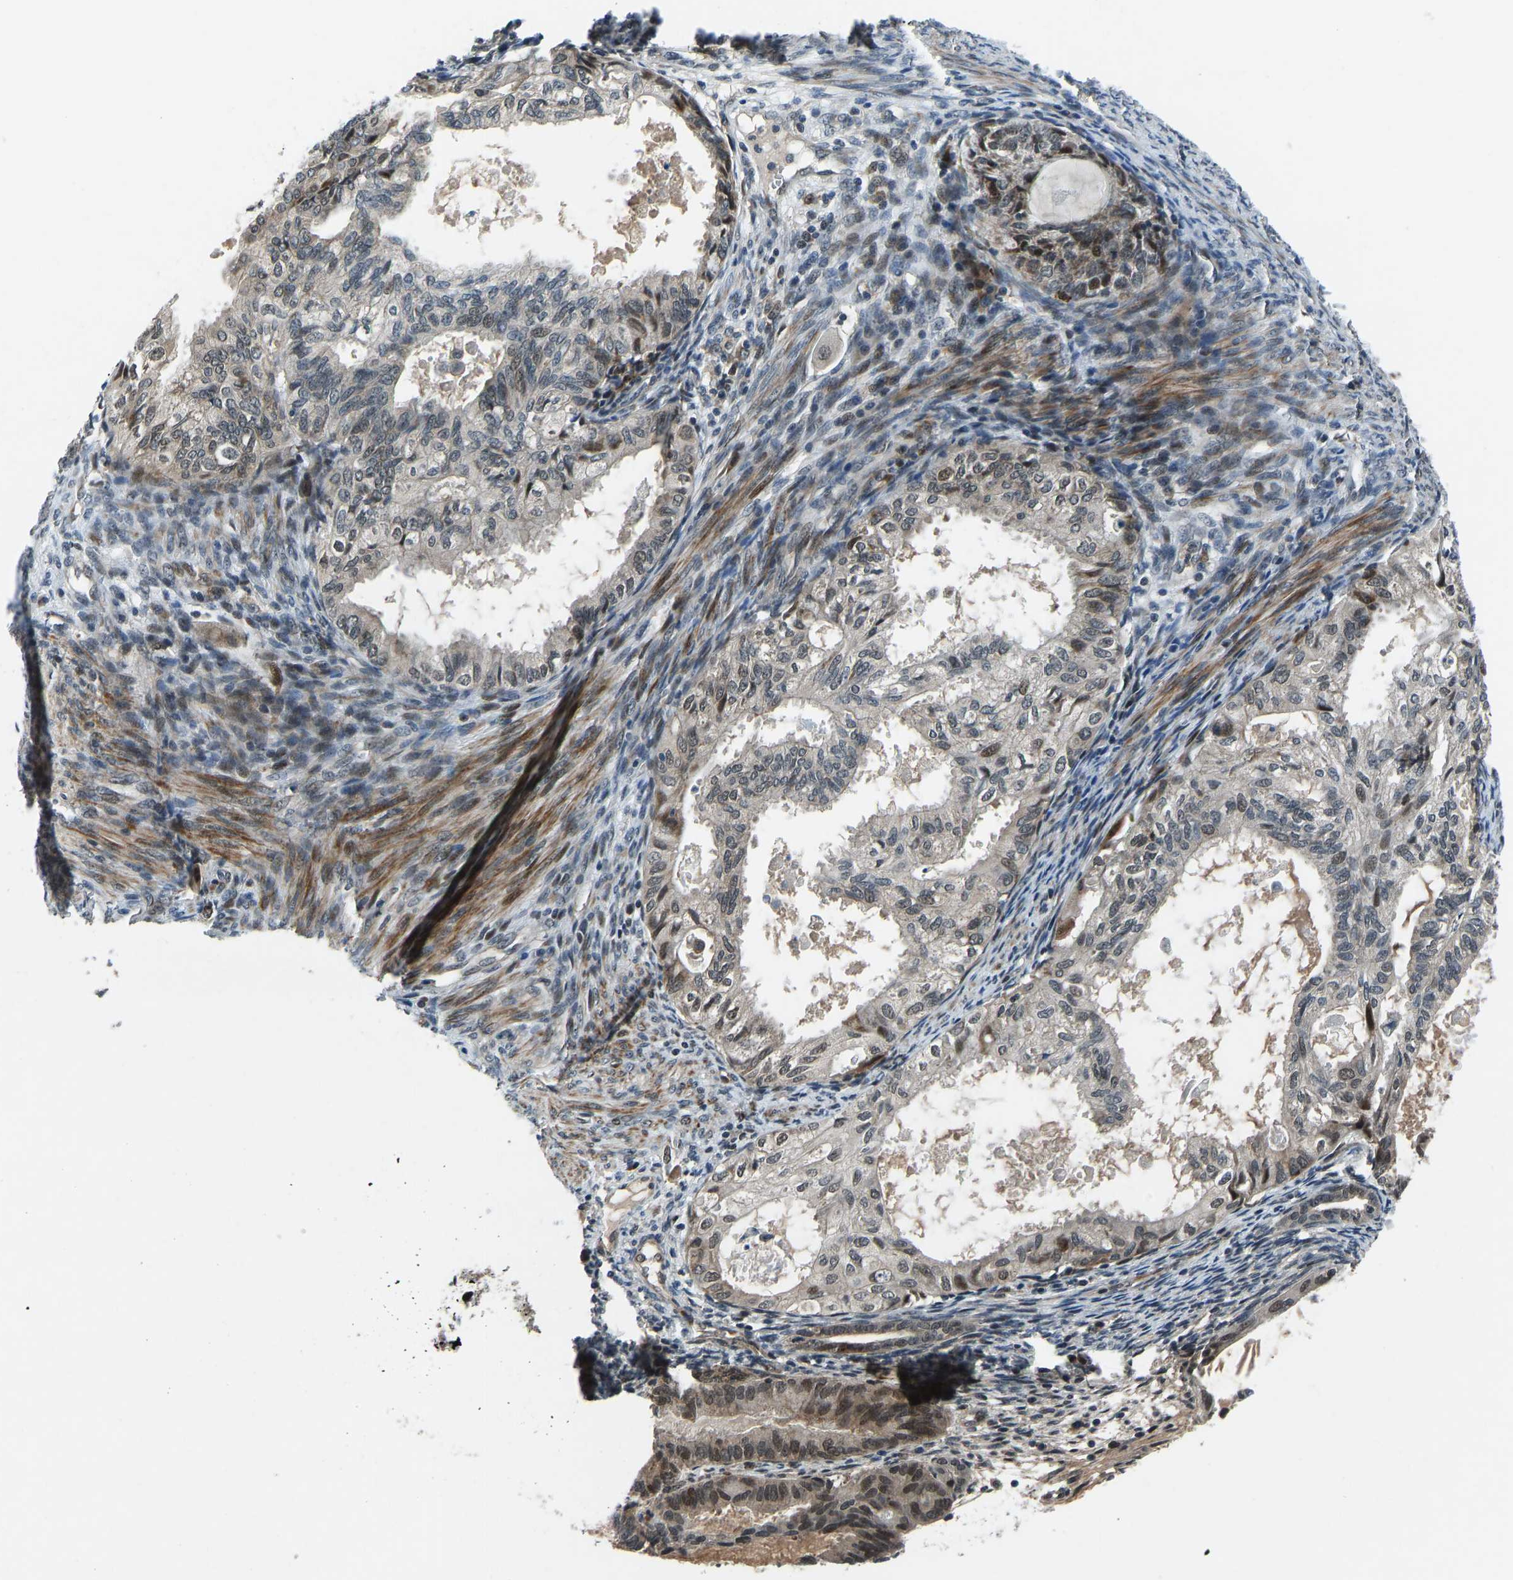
{"staining": {"intensity": "moderate", "quantity": "<25%", "location": "nuclear"}, "tissue": "cervical cancer", "cell_type": "Tumor cells", "image_type": "cancer", "snomed": [{"axis": "morphology", "description": "Normal tissue, NOS"}, {"axis": "morphology", "description": "Adenocarcinoma, NOS"}, {"axis": "topography", "description": "Cervix"}, {"axis": "topography", "description": "Endometrium"}], "caption": "Adenocarcinoma (cervical) stained with immunohistochemistry (IHC) exhibits moderate nuclear expression in about <25% of tumor cells. (DAB IHC, brown staining for protein, blue staining for nuclei).", "gene": "RLIM", "patient": {"sex": "female", "age": 86}}